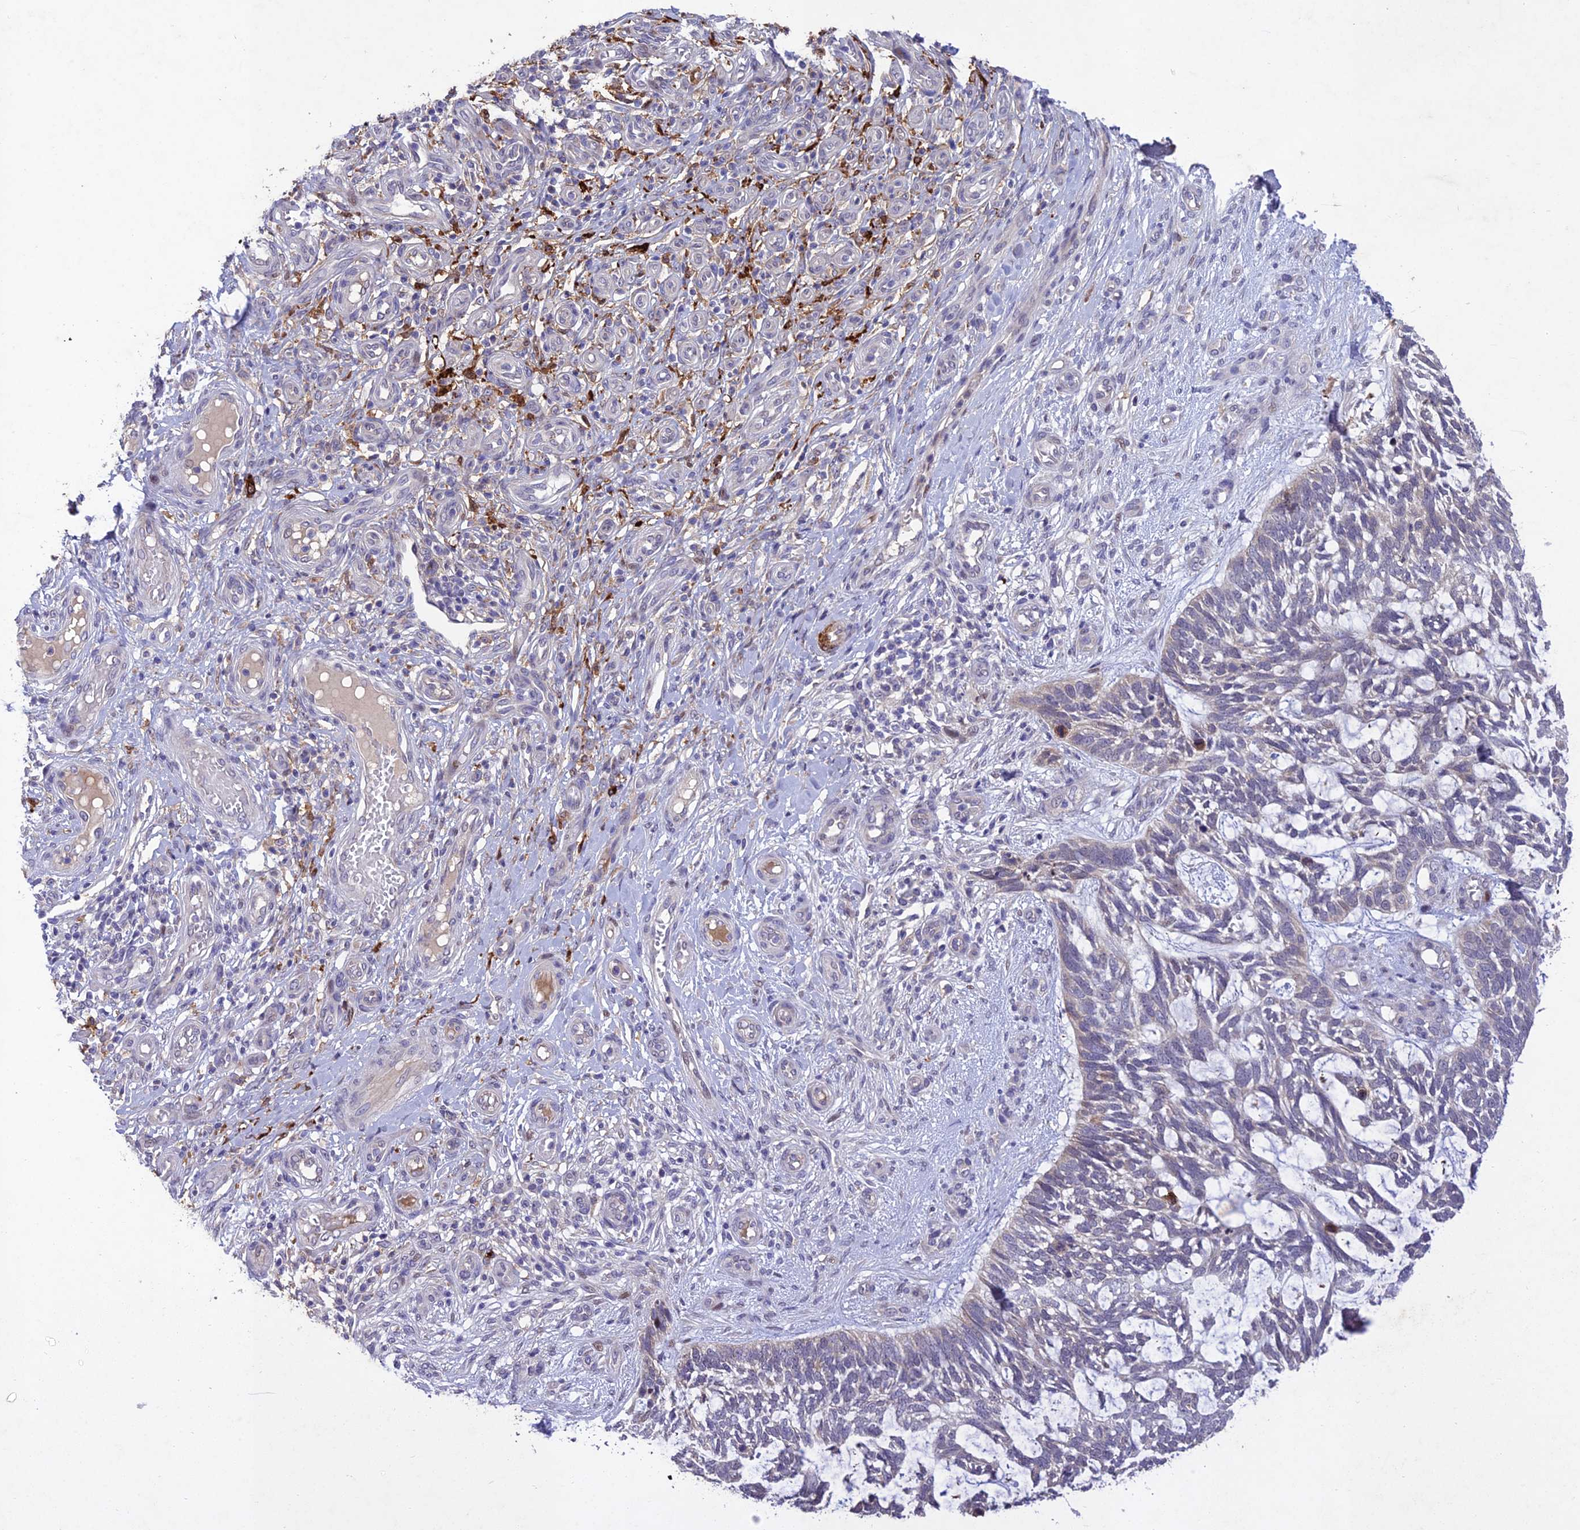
{"staining": {"intensity": "weak", "quantity": "<25%", "location": "nuclear"}, "tissue": "skin cancer", "cell_type": "Tumor cells", "image_type": "cancer", "snomed": [{"axis": "morphology", "description": "Basal cell carcinoma"}, {"axis": "topography", "description": "Skin"}], "caption": "Micrograph shows no significant protein staining in tumor cells of skin cancer (basal cell carcinoma).", "gene": "ANKRD52", "patient": {"sex": "male", "age": 88}}